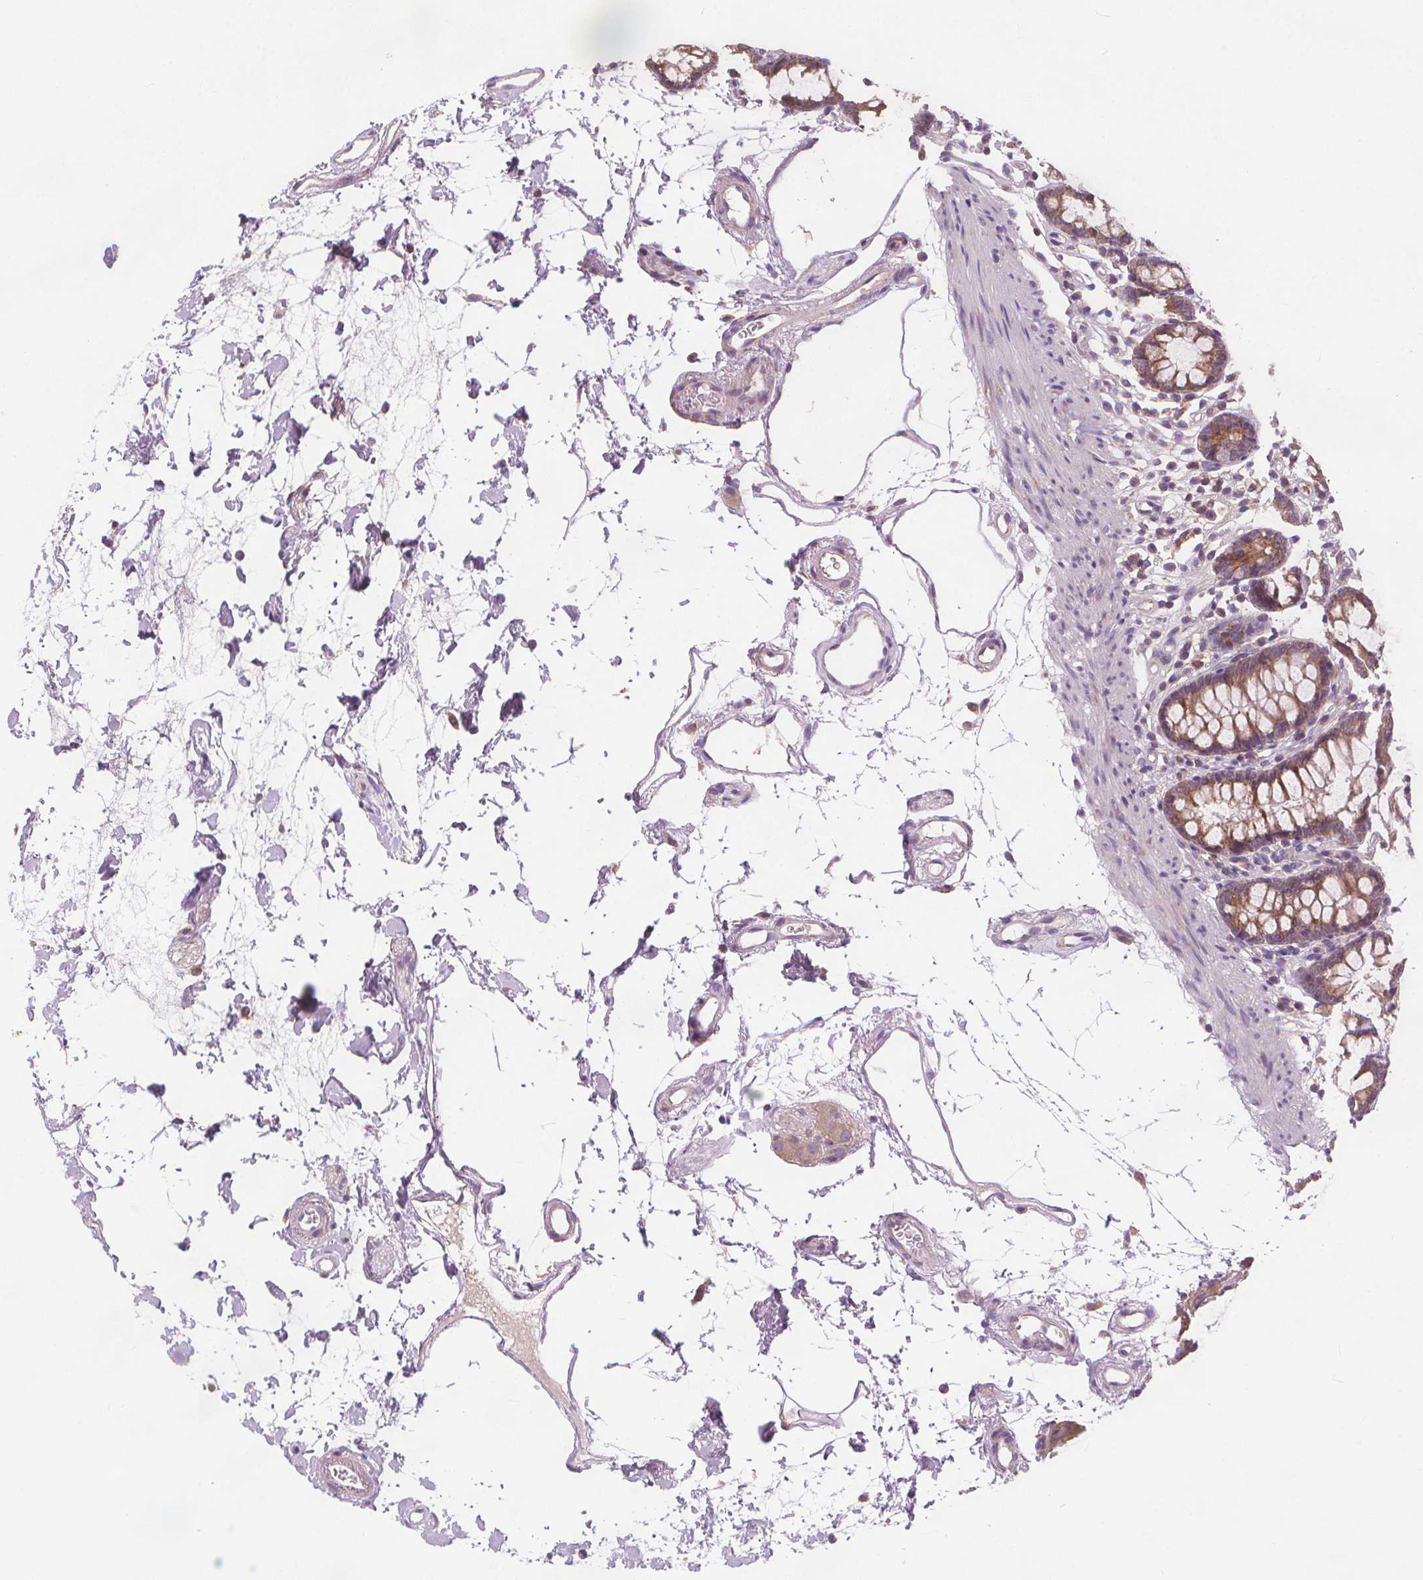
{"staining": {"intensity": "weak", "quantity": "25%-75%", "location": "cytoplasmic/membranous"}, "tissue": "colon", "cell_type": "Endothelial cells", "image_type": "normal", "snomed": [{"axis": "morphology", "description": "Normal tissue, NOS"}, {"axis": "topography", "description": "Colon"}], "caption": "Unremarkable colon demonstrates weak cytoplasmic/membranous staining in about 25%-75% of endothelial cells.", "gene": "RAB20", "patient": {"sex": "female", "age": 84}}